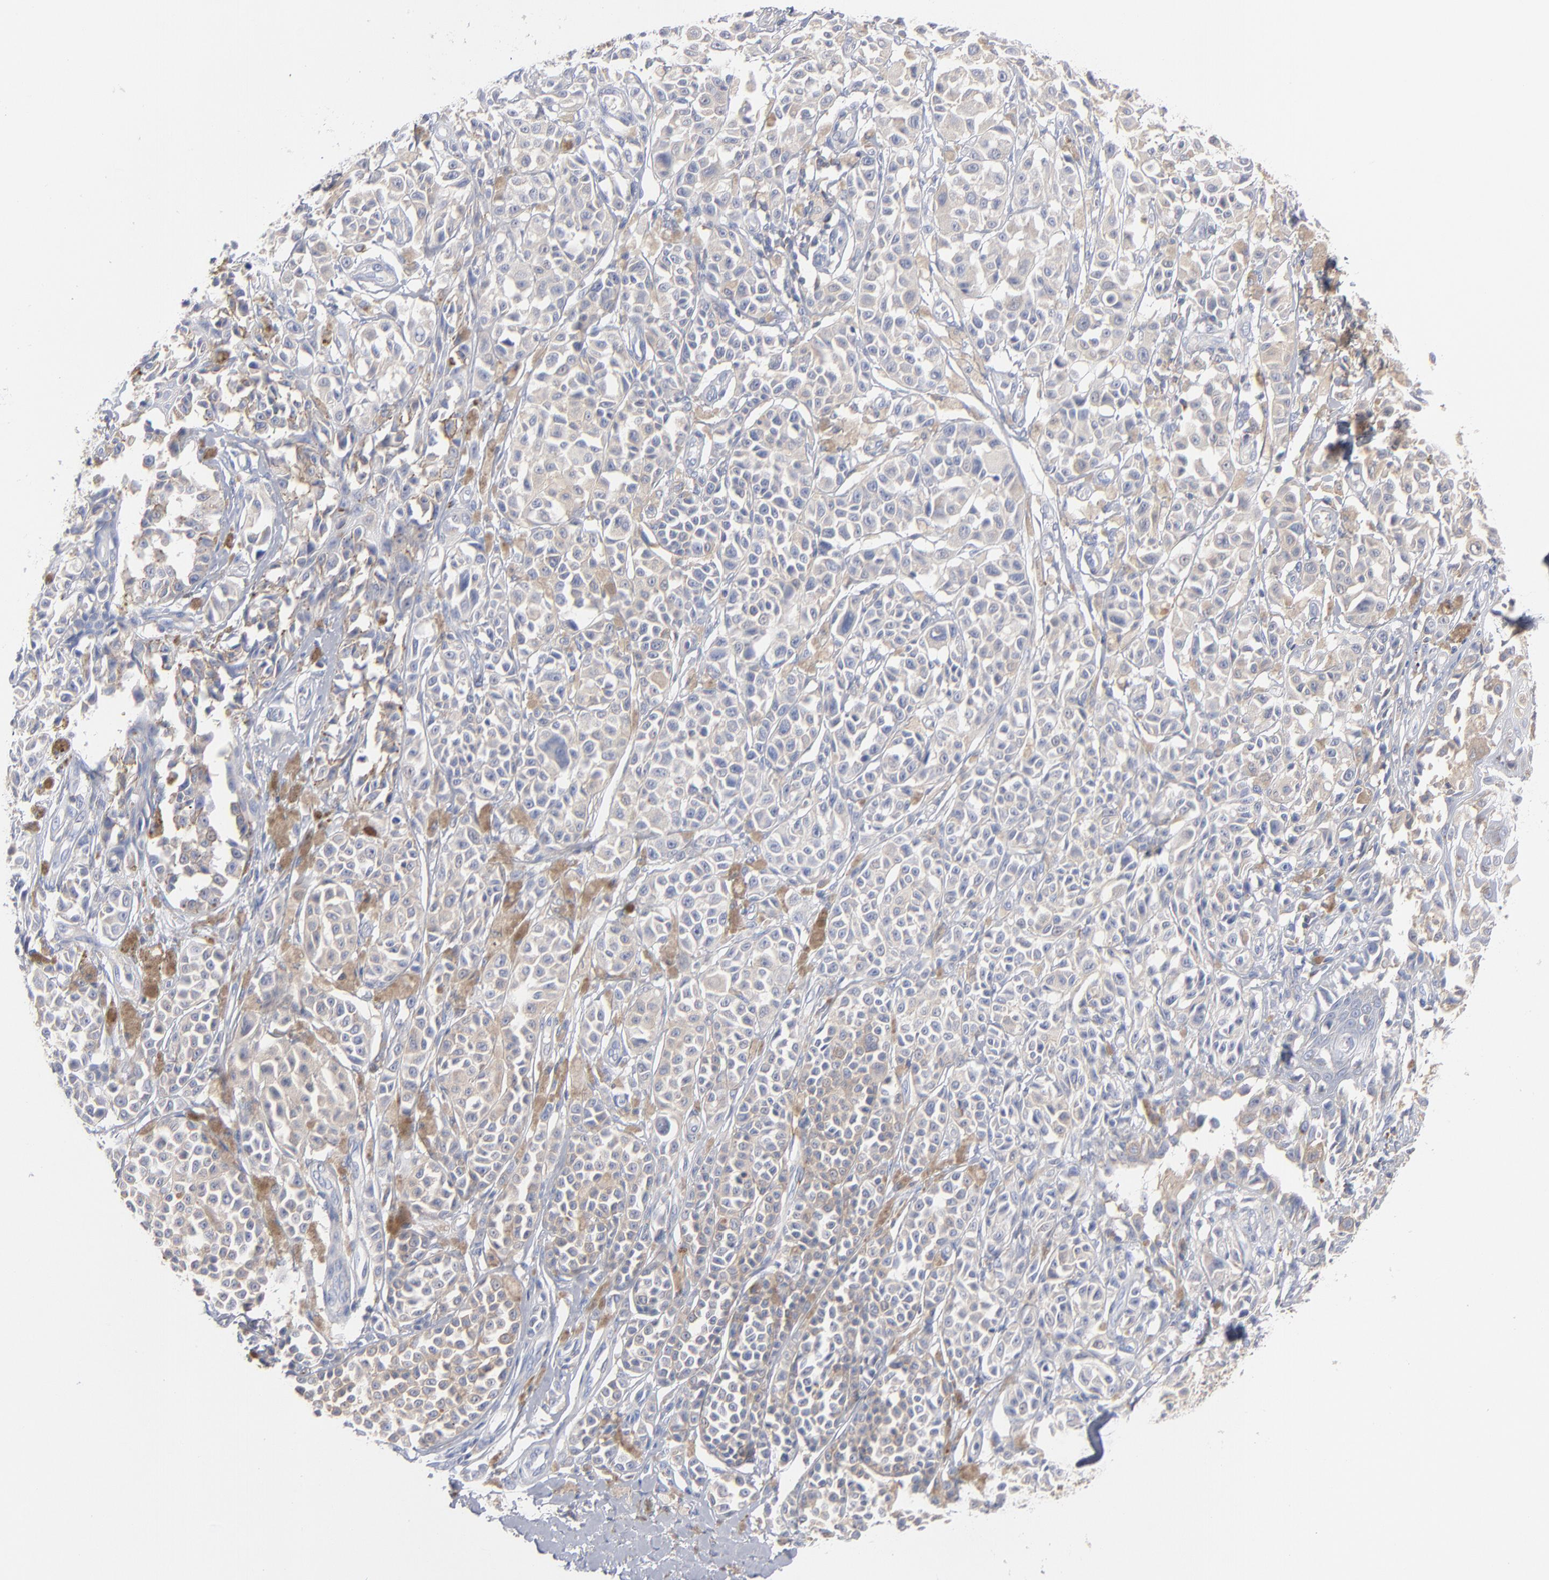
{"staining": {"intensity": "negative", "quantity": "none", "location": "none"}, "tissue": "melanoma", "cell_type": "Tumor cells", "image_type": "cancer", "snomed": [{"axis": "morphology", "description": "Malignant melanoma, NOS"}, {"axis": "topography", "description": "Skin"}], "caption": "This is an IHC photomicrograph of human melanoma. There is no positivity in tumor cells.", "gene": "SEPTIN6", "patient": {"sex": "female", "age": 38}}